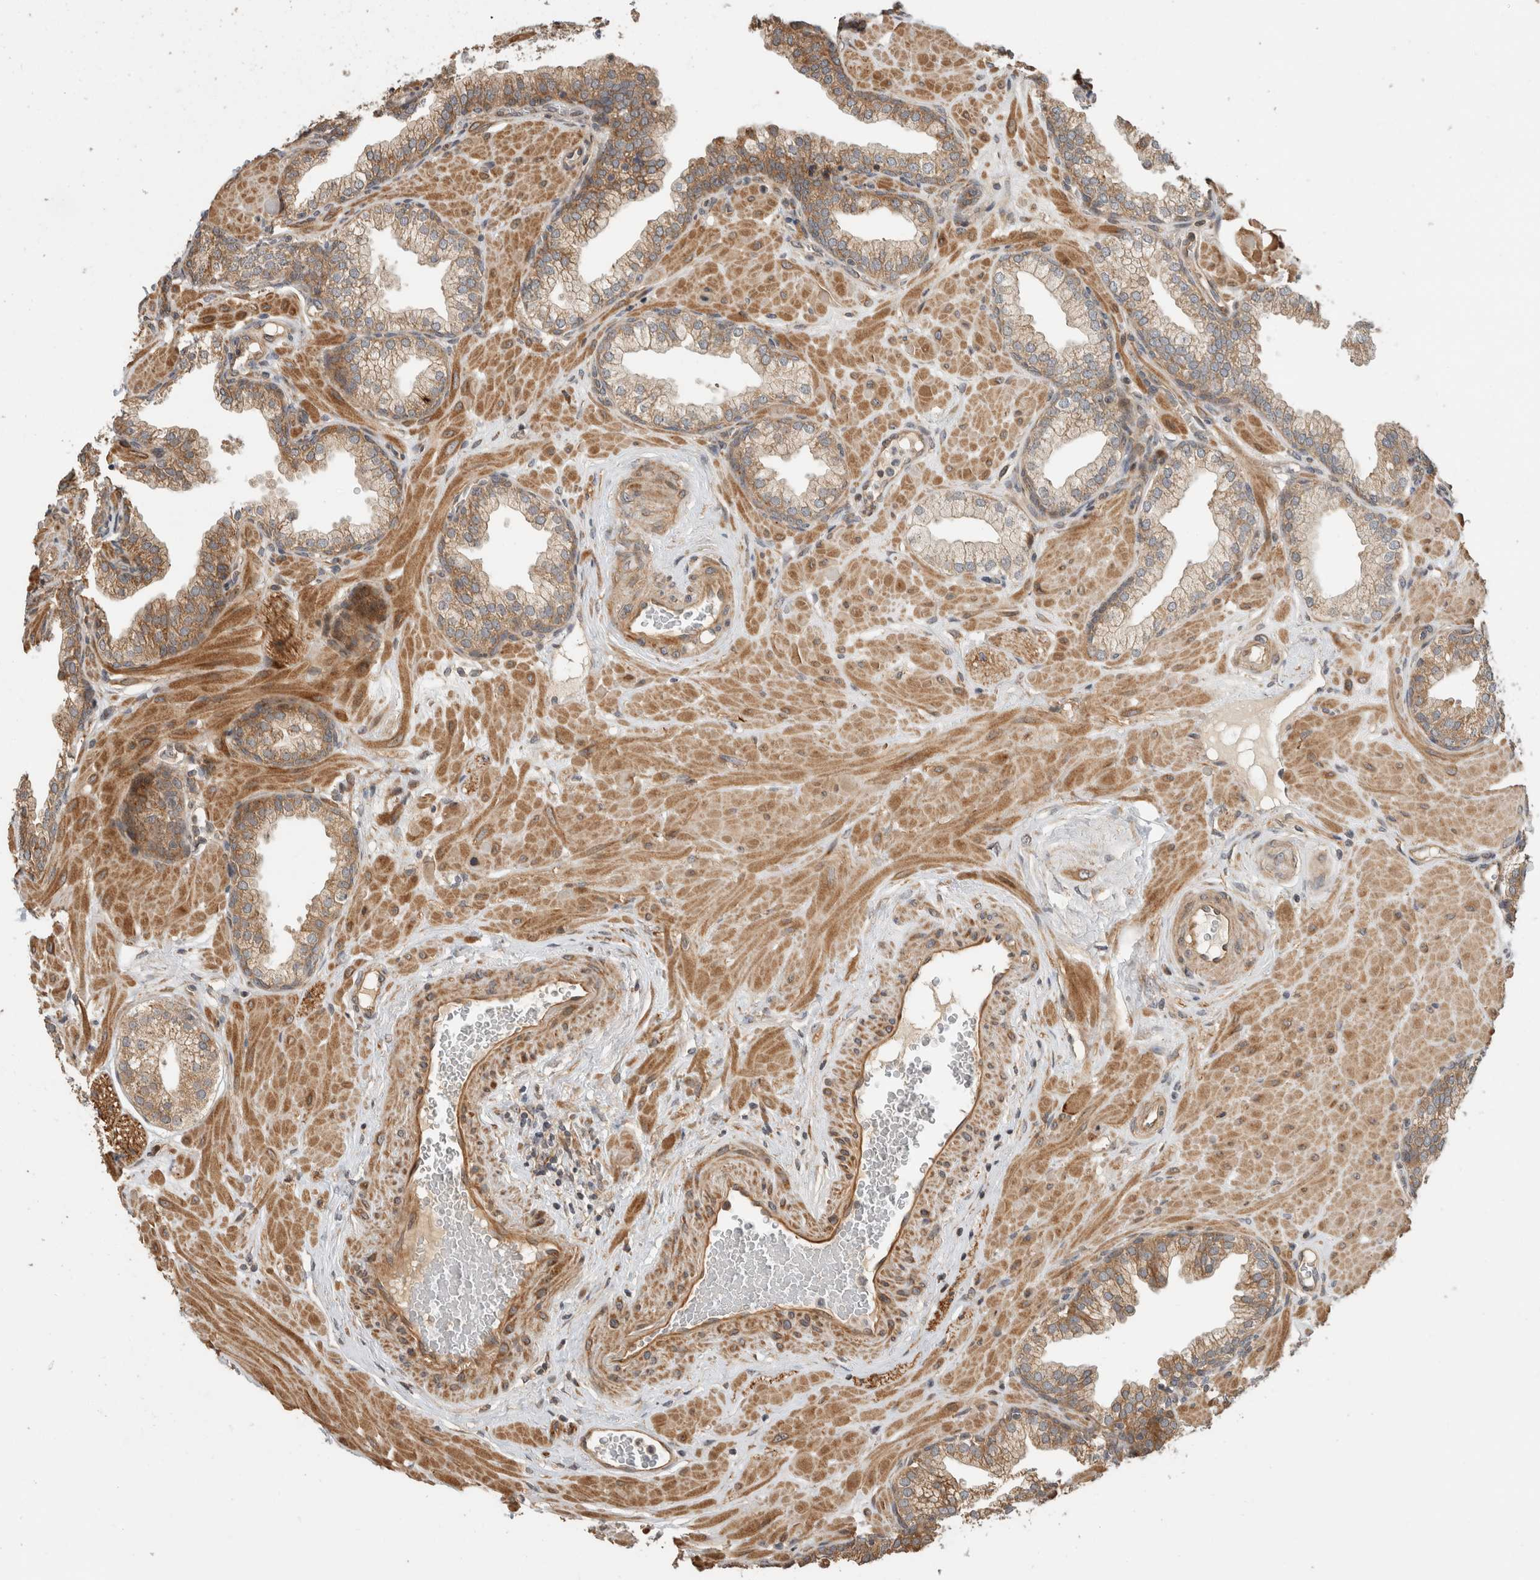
{"staining": {"intensity": "moderate", "quantity": ">75%", "location": "cytoplasmic/membranous"}, "tissue": "prostate", "cell_type": "Glandular cells", "image_type": "normal", "snomed": [{"axis": "morphology", "description": "Normal tissue, NOS"}, {"axis": "morphology", "description": "Urothelial carcinoma, Low grade"}, {"axis": "topography", "description": "Urinary bladder"}, {"axis": "topography", "description": "Prostate"}], "caption": "High-magnification brightfield microscopy of normal prostate stained with DAB (3,3'-diaminobenzidine) (brown) and counterstained with hematoxylin (blue). glandular cells exhibit moderate cytoplasmic/membranous expression is present in approximately>75% of cells. The staining was performed using DAB (3,3'-diaminobenzidine) to visualize the protein expression in brown, while the nuclei were stained in blue with hematoxylin (Magnification: 20x).", "gene": "PCDHB15", "patient": {"sex": "male", "age": 60}}